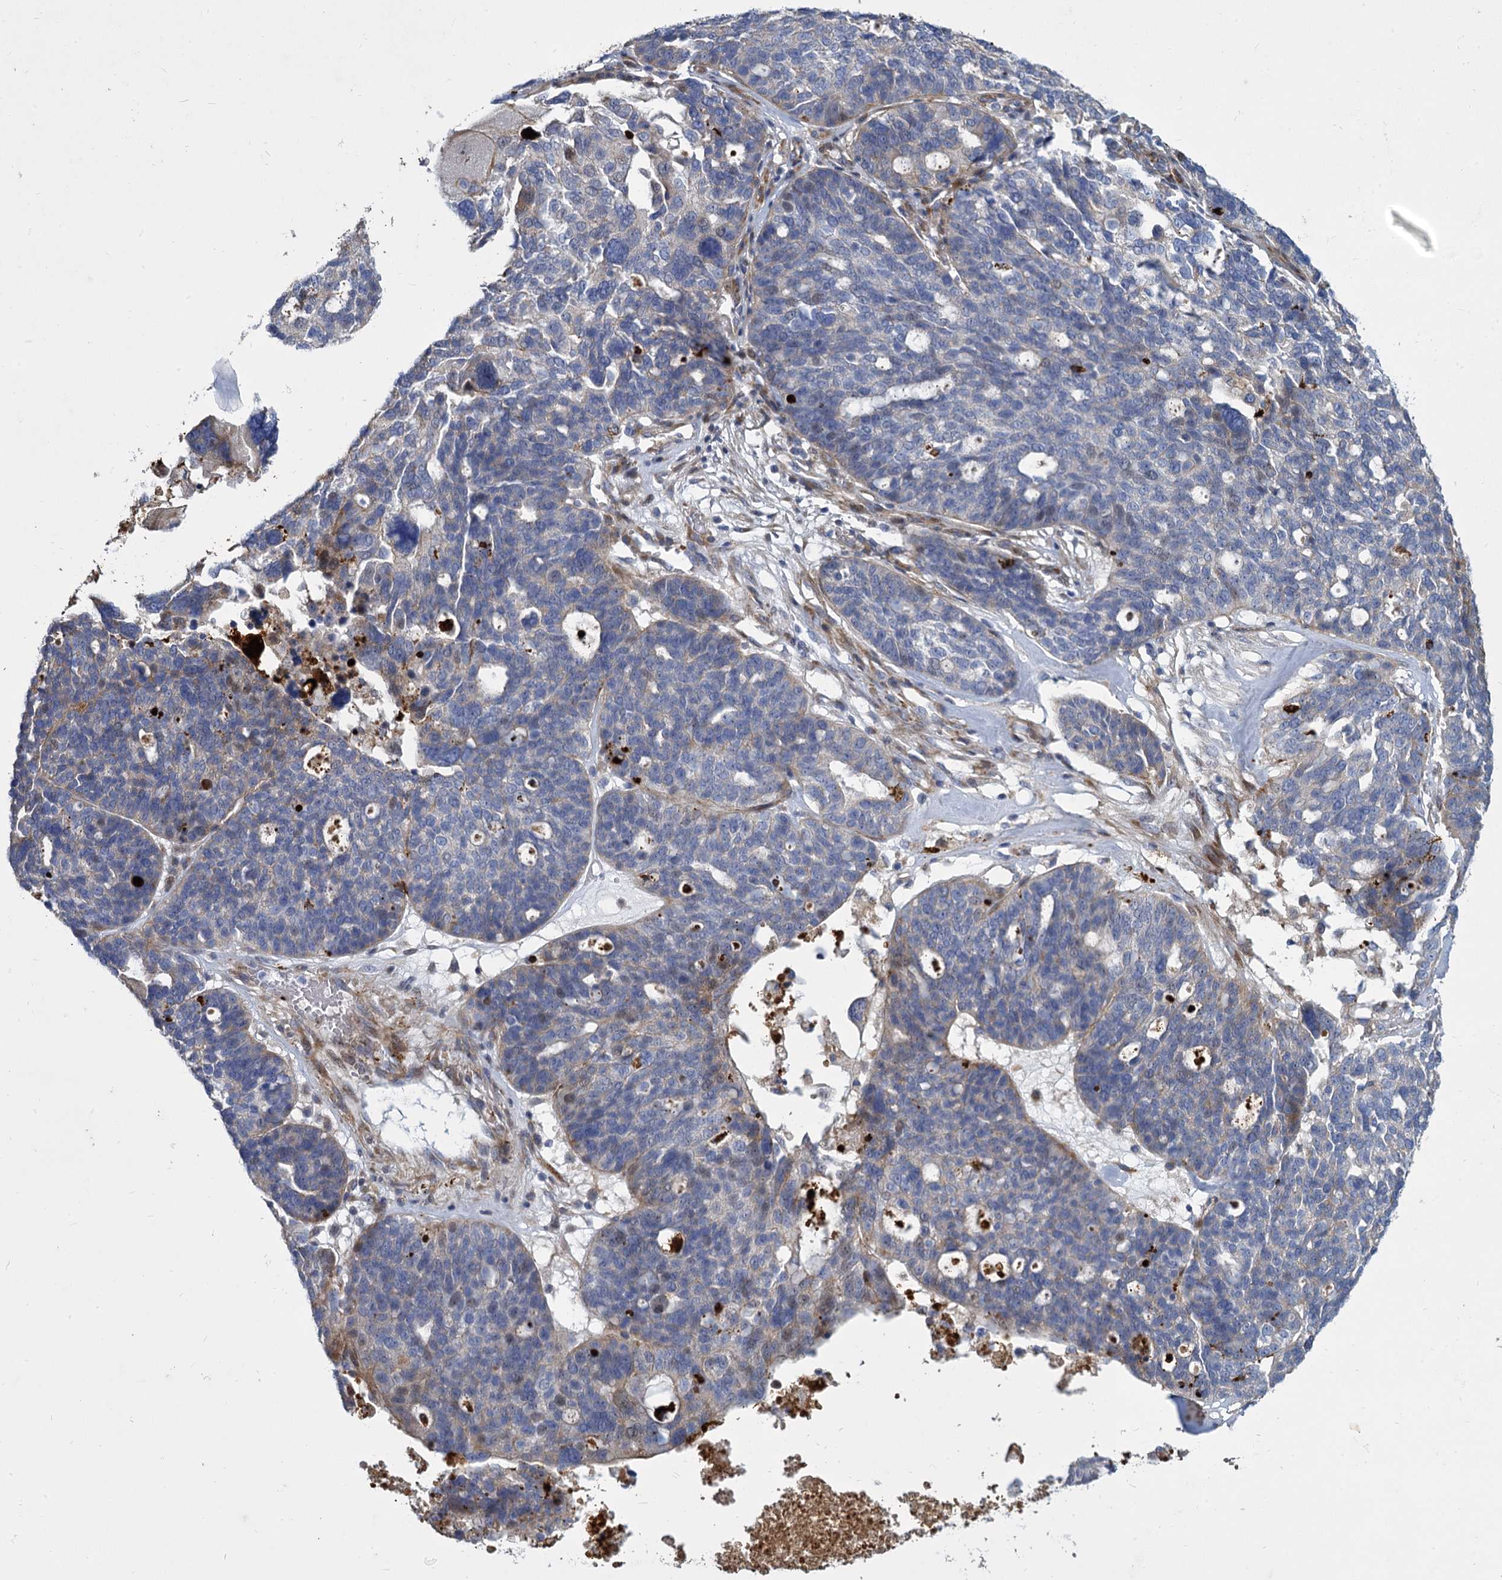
{"staining": {"intensity": "weak", "quantity": "<25%", "location": "cytoplasmic/membranous"}, "tissue": "ovarian cancer", "cell_type": "Tumor cells", "image_type": "cancer", "snomed": [{"axis": "morphology", "description": "Cystadenocarcinoma, serous, NOS"}, {"axis": "topography", "description": "Ovary"}], "caption": "Human ovarian cancer (serous cystadenocarcinoma) stained for a protein using immunohistochemistry (IHC) exhibits no staining in tumor cells.", "gene": "TRIM77", "patient": {"sex": "female", "age": 59}}